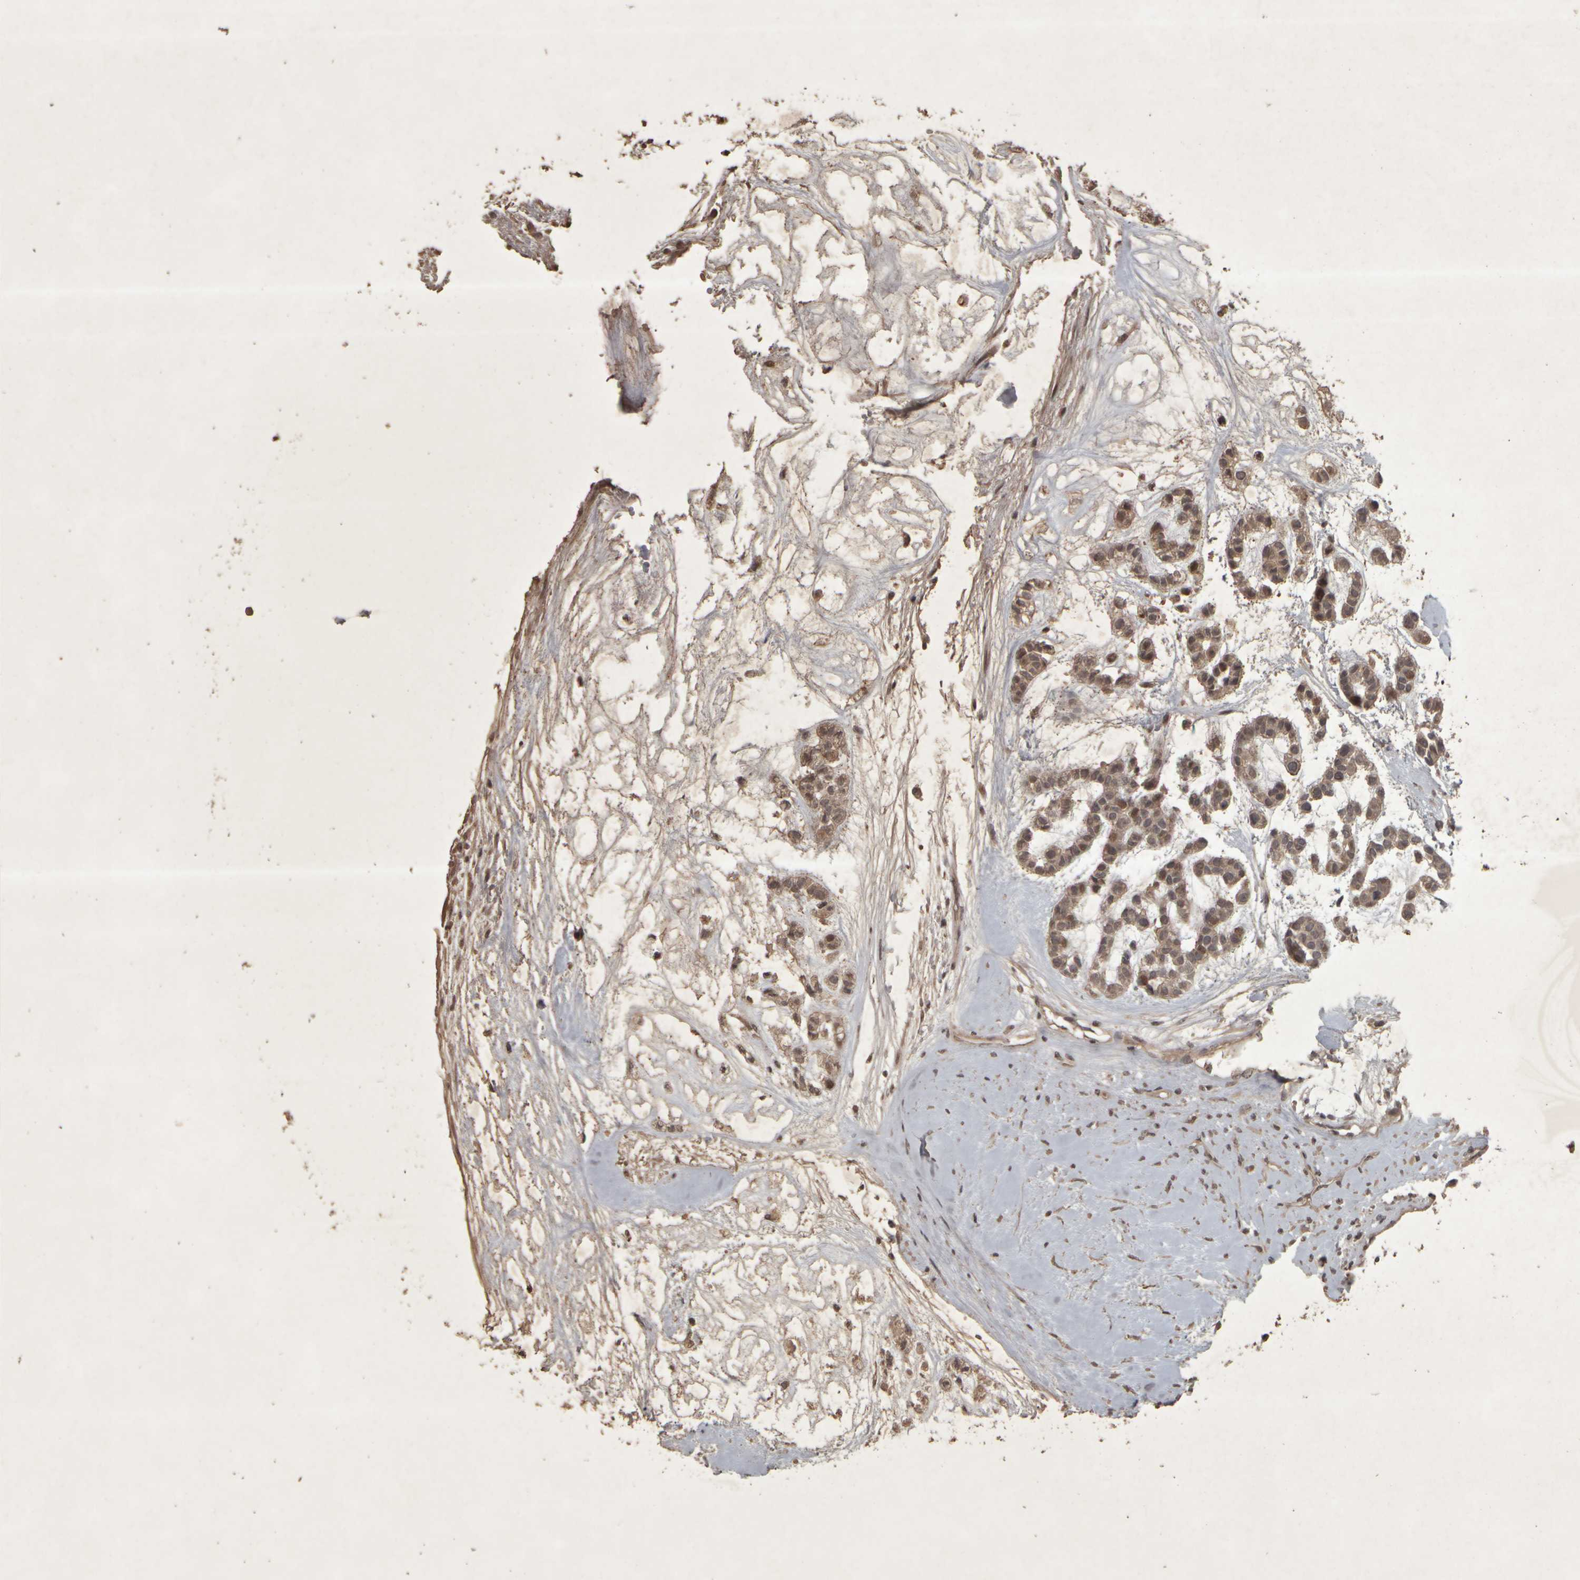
{"staining": {"intensity": "weak", "quantity": ">75%", "location": "cytoplasmic/membranous"}, "tissue": "head and neck cancer", "cell_type": "Tumor cells", "image_type": "cancer", "snomed": [{"axis": "morphology", "description": "Adenocarcinoma, NOS"}, {"axis": "morphology", "description": "Adenoma, NOS"}, {"axis": "topography", "description": "Head-Neck"}], "caption": "Head and neck cancer stained with a protein marker shows weak staining in tumor cells.", "gene": "ACO1", "patient": {"sex": "female", "age": 55}}